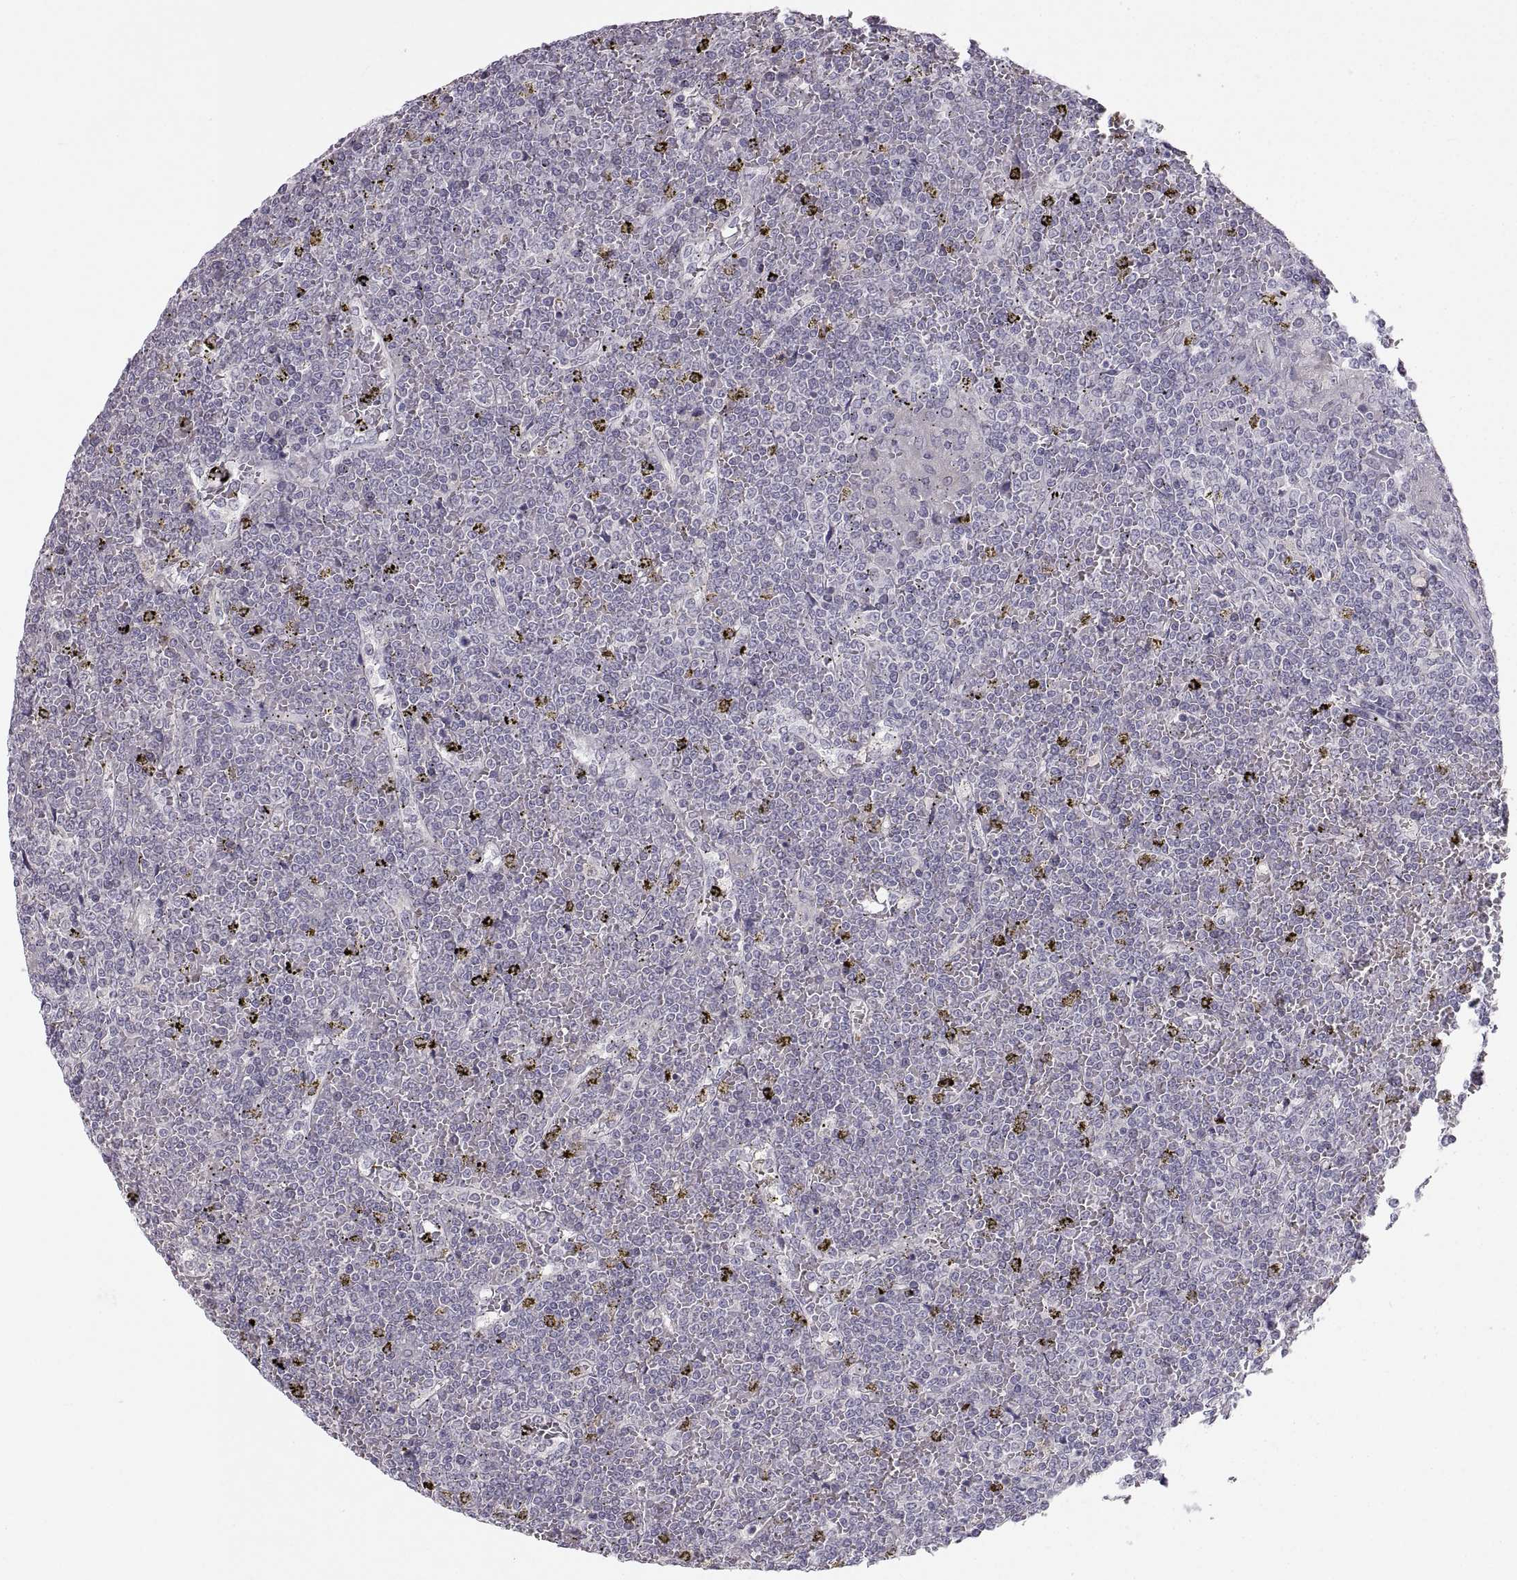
{"staining": {"intensity": "negative", "quantity": "none", "location": "none"}, "tissue": "lymphoma", "cell_type": "Tumor cells", "image_type": "cancer", "snomed": [{"axis": "morphology", "description": "Malignant lymphoma, non-Hodgkin's type, Low grade"}, {"axis": "topography", "description": "Spleen"}], "caption": "DAB (3,3'-diaminobenzidine) immunohistochemical staining of low-grade malignant lymphoma, non-Hodgkin's type demonstrates no significant positivity in tumor cells.", "gene": "ZNF185", "patient": {"sex": "female", "age": 19}}